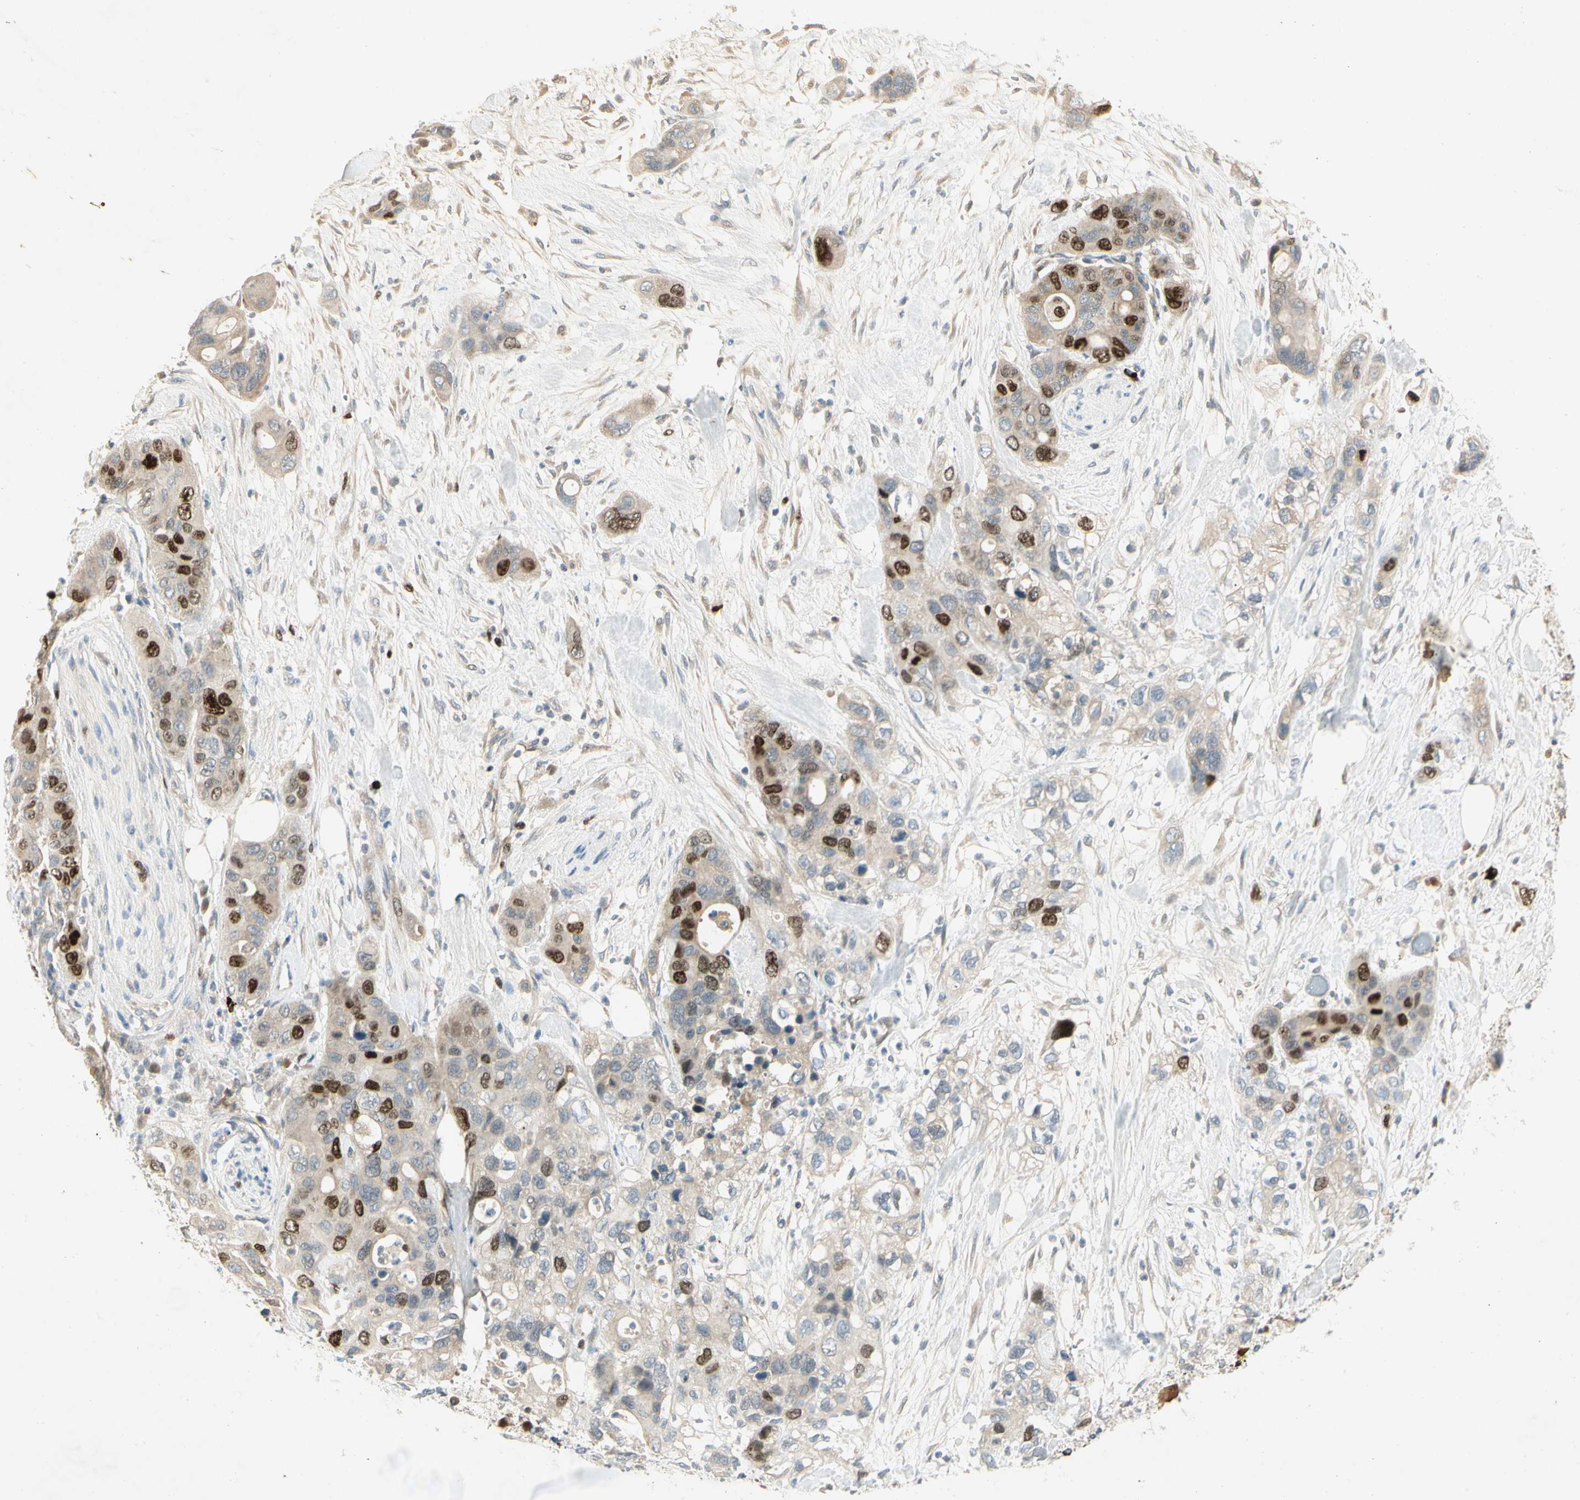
{"staining": {"intensity": "strong", "quantity": "25%-75%", "location": "nuclear"}, "tissue": "pancreatic cancer", "cell_type": "Tumor cells", "image_type": "cancer", "snomed": [{"axis": "morphology", "description": "Adenocarcinoma, NOS"}, {"axis": "topography", "description": "Pancreas"}], "caption": "Immunohistochemistry (IHC) micrograph of adenocarcinoma (pancreatic) stained for a protein (brown), which displays high levels of strong nuclear expression in about 25%-75% of tumor cells.", "gene": "PITX1", "patient": {"sex": "female", "age": 71}}